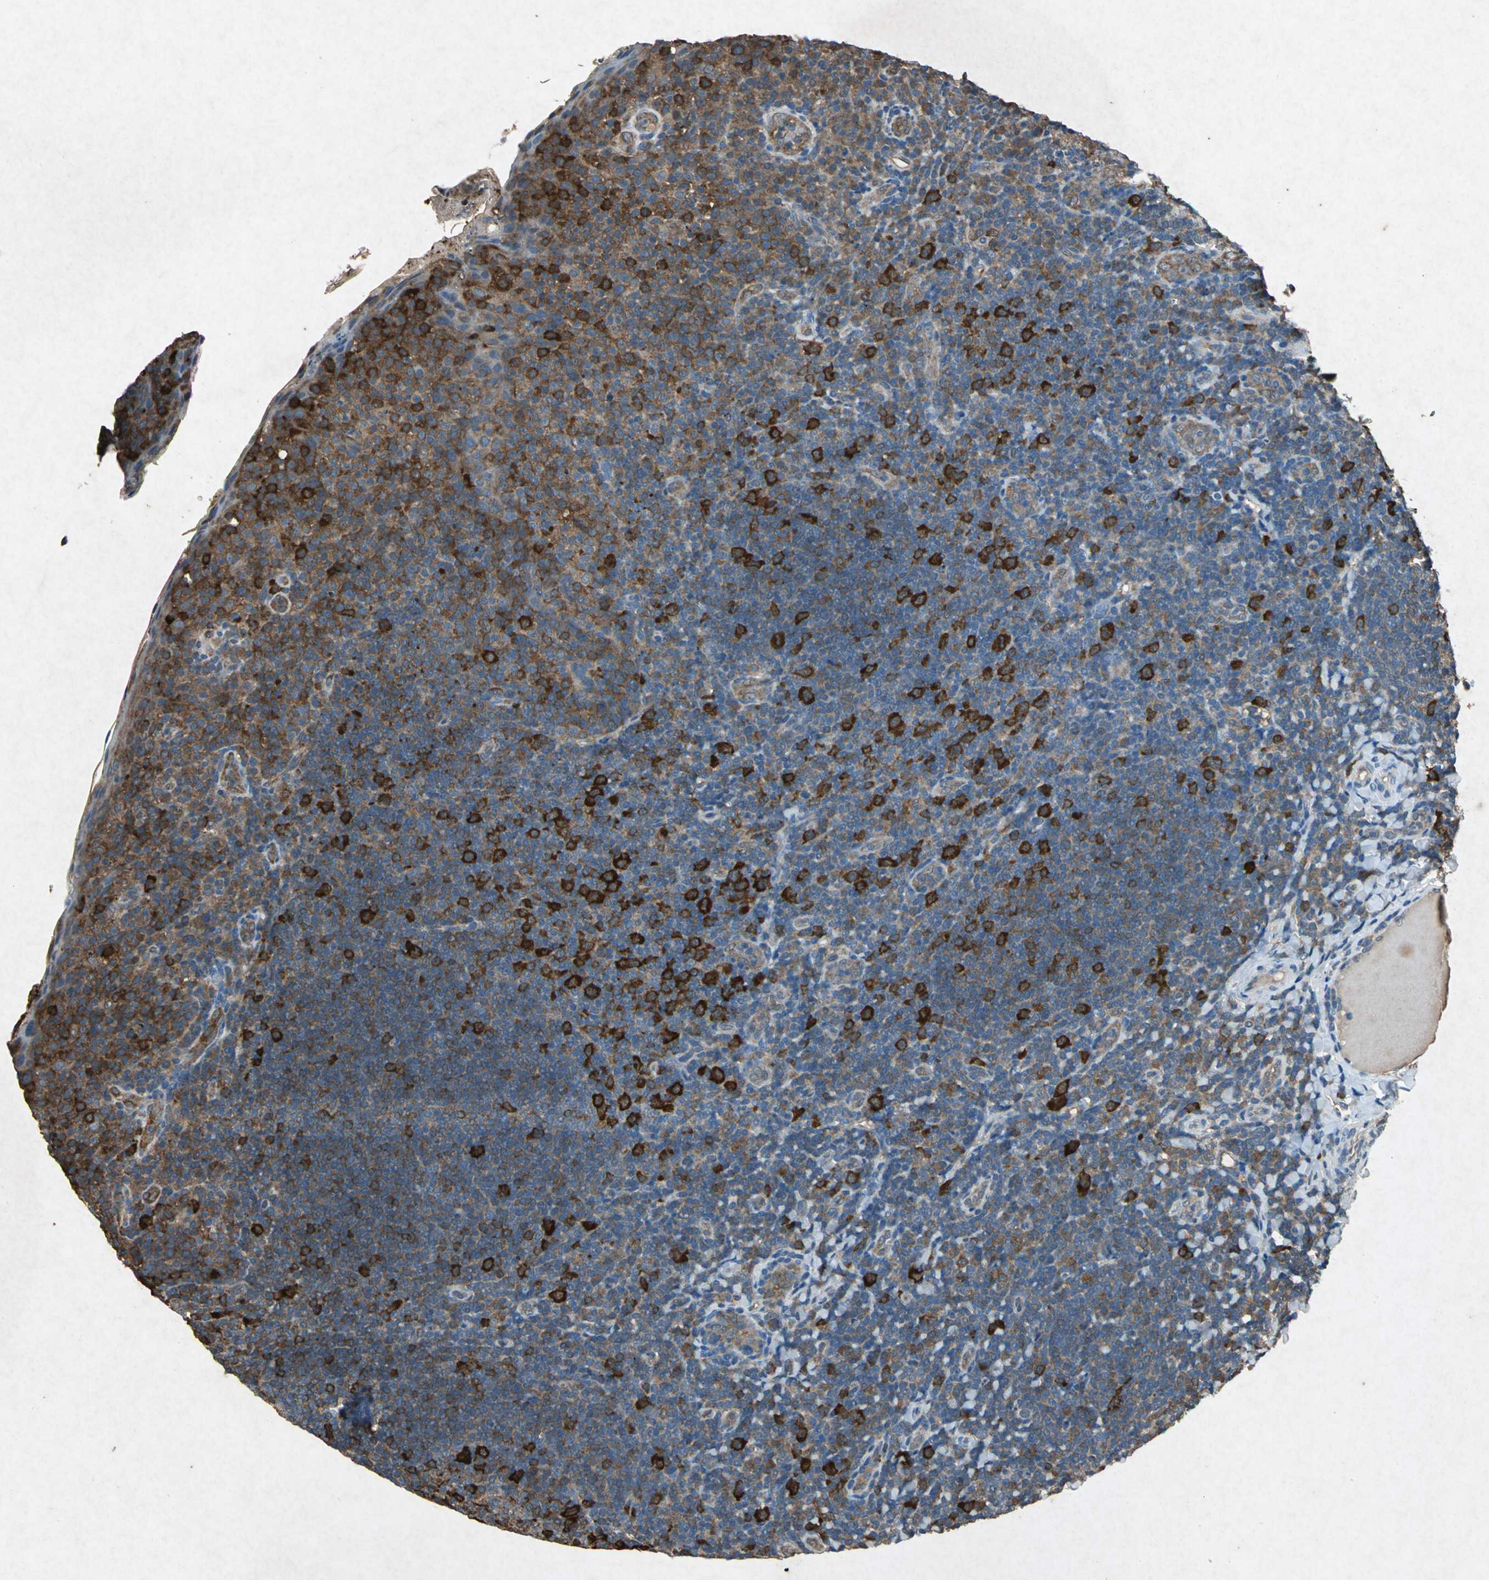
{"staining": {"intensity": "strong", "quantity": ">75%", "location": "cytoplasmic/membranous"}, "tissue": "tonsil", "cell_type": "Germinal center cells", "image_type": "normal", "snomed": [{"axis": "morphology", "description": "Normal tissue, NOS"}, {"axis": "topography", "description": "Tonsil"}], "caption": "Brown immunohistochemical staining in benign tonsil displays strong cytoplasmic/membranous expression in approximately >75% of germinal center cells.", "gene": "HSP90AB1", "patient": {"sex": "male", "age": 17}}